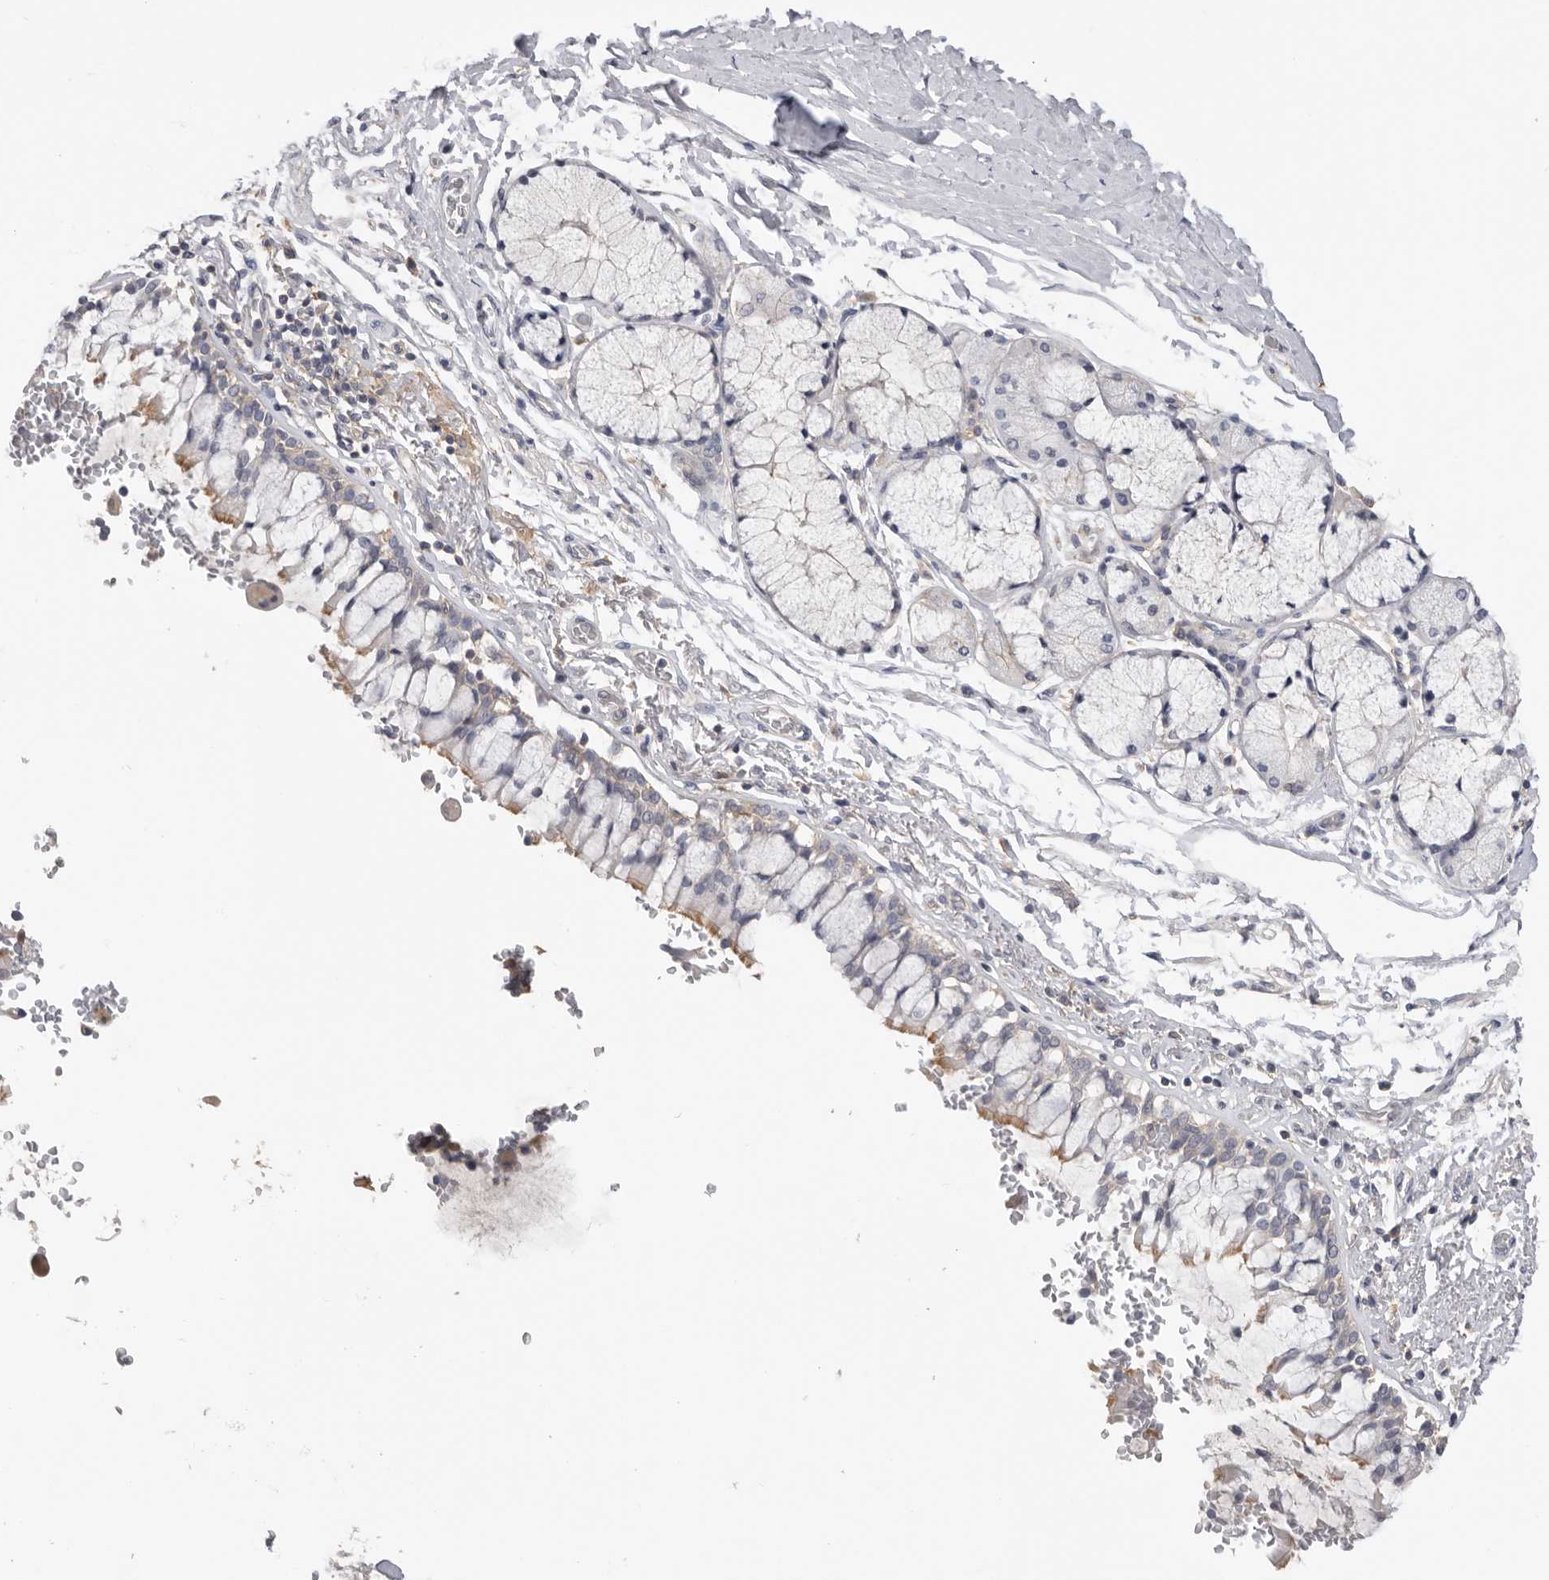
{"staining": {"intensity": "weak", "quantity": "<25%", "location": "cytoplasmic/membranous"}, "tissue": "bronchus", "cell_type": "Respiratory epithelial cells", "image_type": "normal", "snomed": [{"axis": "morphology", "description": "Normal tissue, NOS"}, {"axis": "morphology", "description": "Inflammation, NOS"}, {"axis": "topography", "description": "Cartilage tissue"}, {"axis": "topography", "description": "Bronchus"}, {"axis": "topography", "description": "Lung"}], "caption": "Immunohistochemical staining of unremarkable bronchus shows no significant positivity in respiratory epithelial cells.", "gene": "WDTC1", "patient": {"sex": "female", "age": 64}}